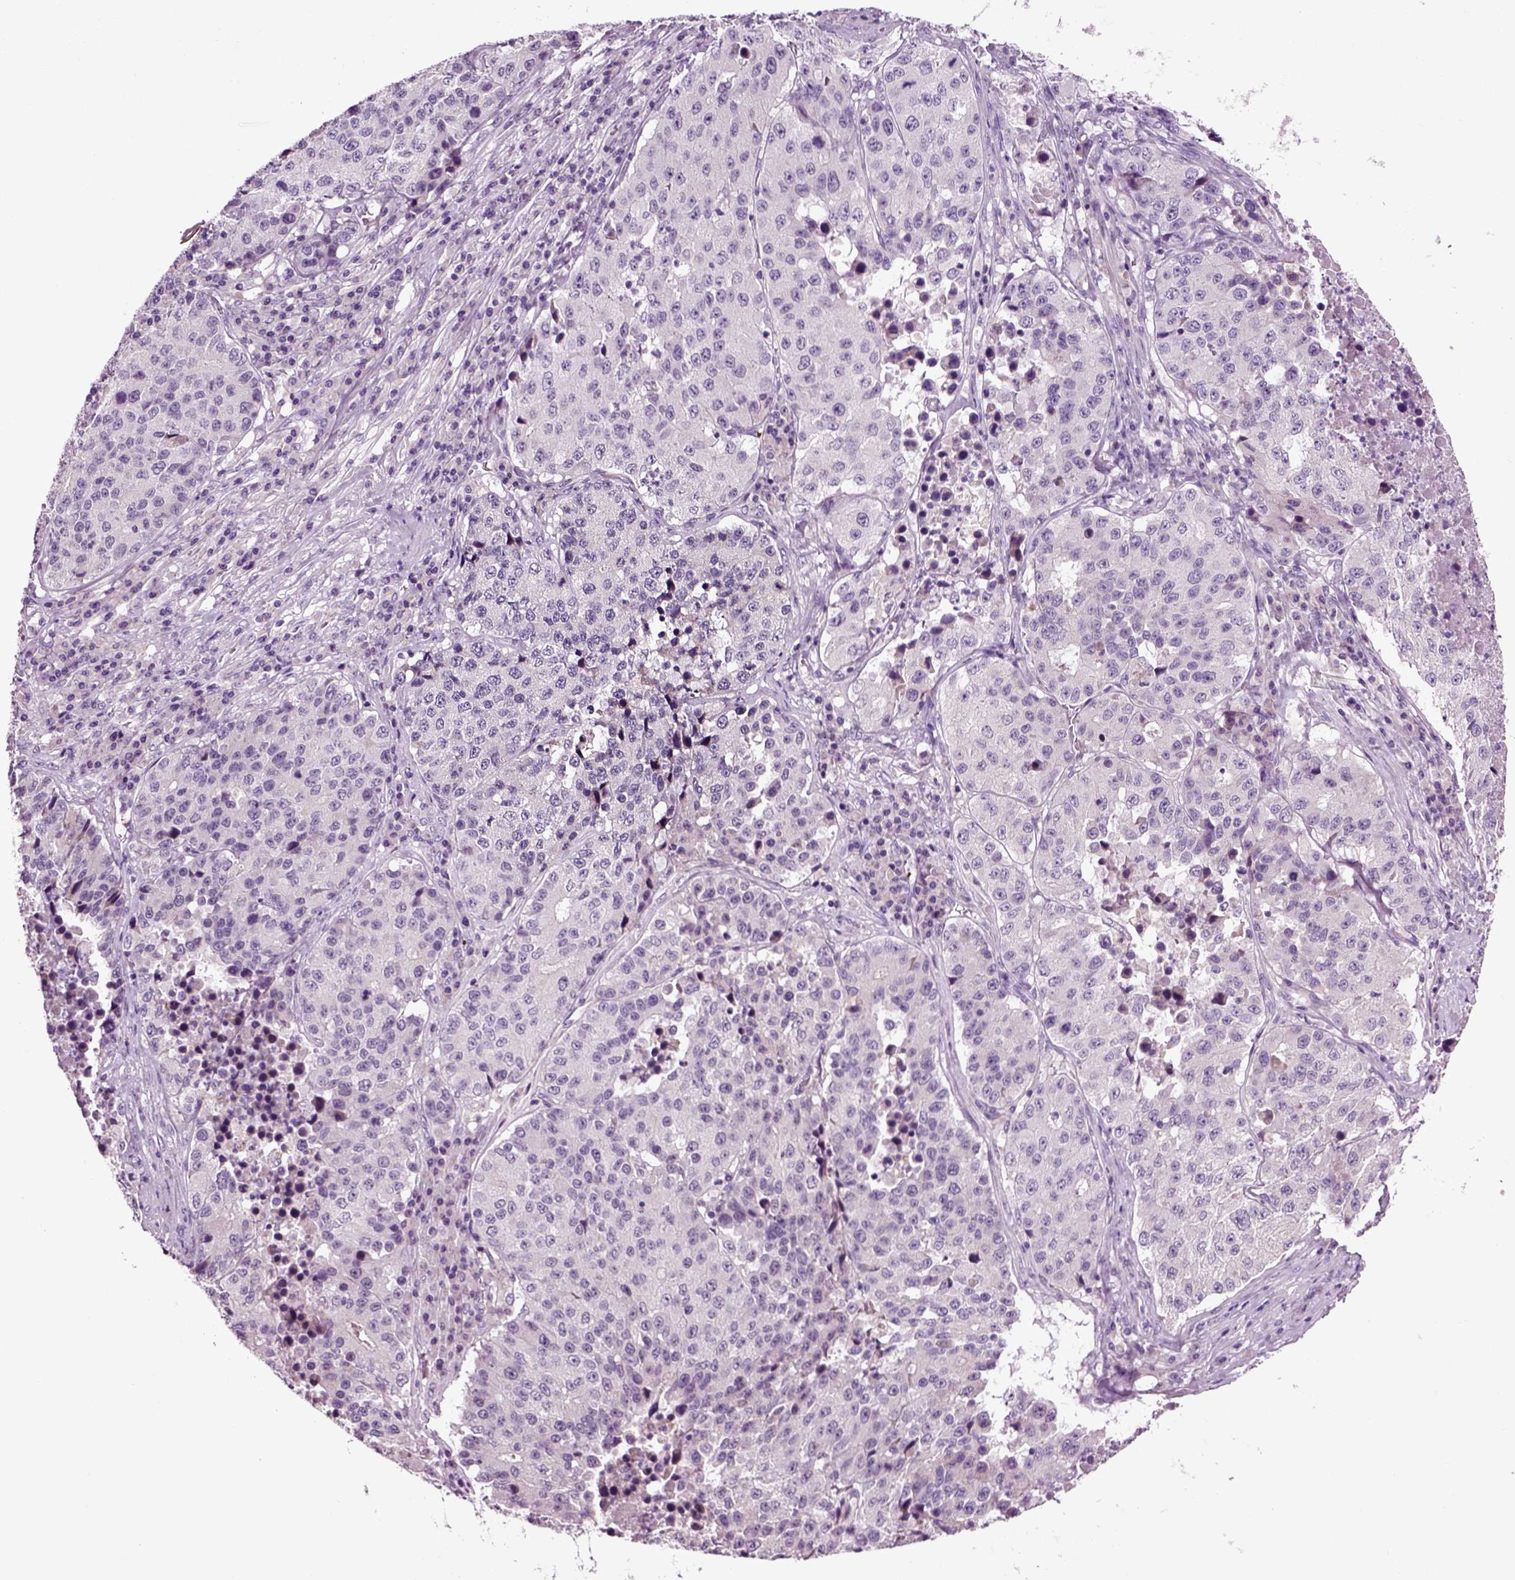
{"staining": {"intensity": "negative", "quantity": "none", "location": "none"}, "tissue": "stomach cancer", "cell_type": "Tumor cells", "image_type": "cancer", "snomed": [{"axis": "morphology", "description": "Adenocarcinoma, NOS"}, {"axis": "topography", "description": "Stomach"}], "caption": "Tumor cells are negative for brown protein staining in stomach cancer.", "gene": "SPATA17", "patient": {"sex": "male", "age": 71}}